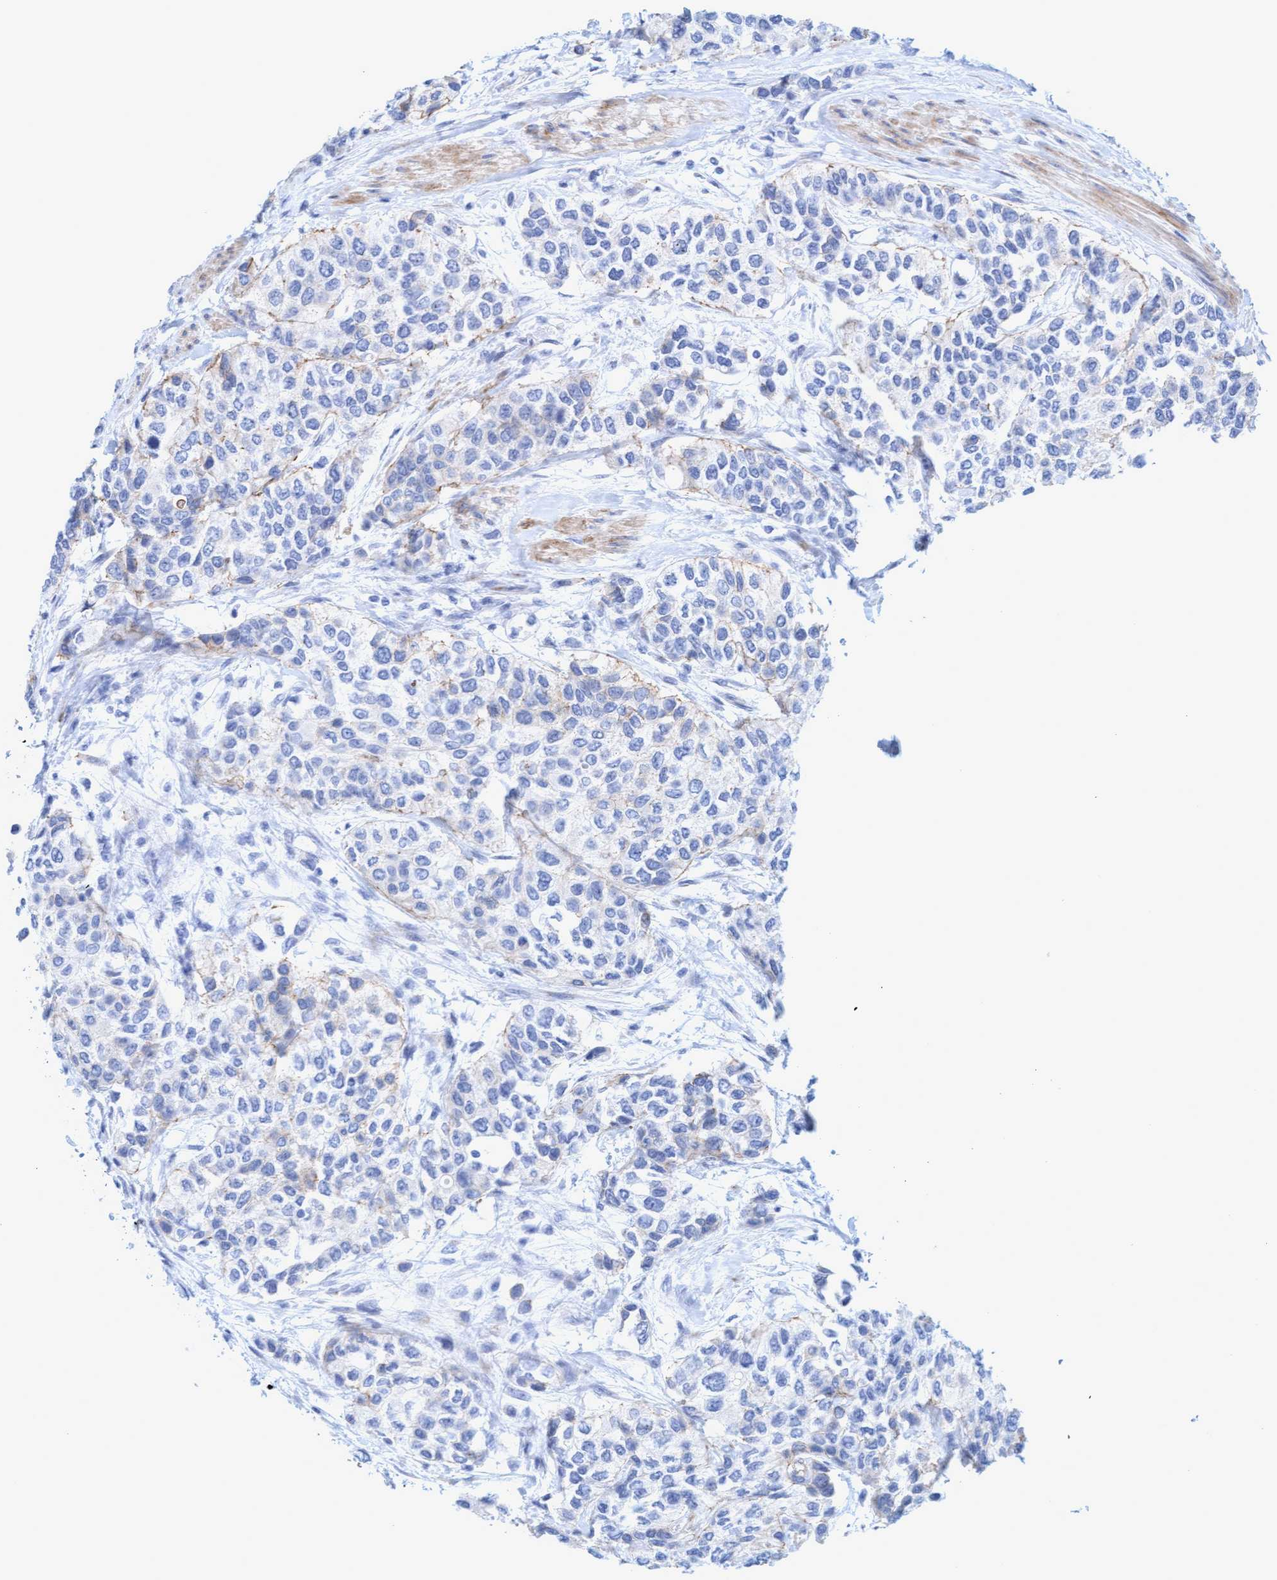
{"staining": {"intensity": "negative", "quantity": "none", "location": "none"}, "tissue": "urothelial cancer", "cell_type": "Tumor cells", "image_type": "cancer", "snomed": [{"axis": "morphology", "description": "Urothelial carcinoma, High grade"}, {"axis": "topography", "description": "Urinary bladder"}], "caption": "Tumor cells show no significant staining in urothelial cancer.", "gene": "MTFR1", "patient": {"sex": "female", "age": 56}}